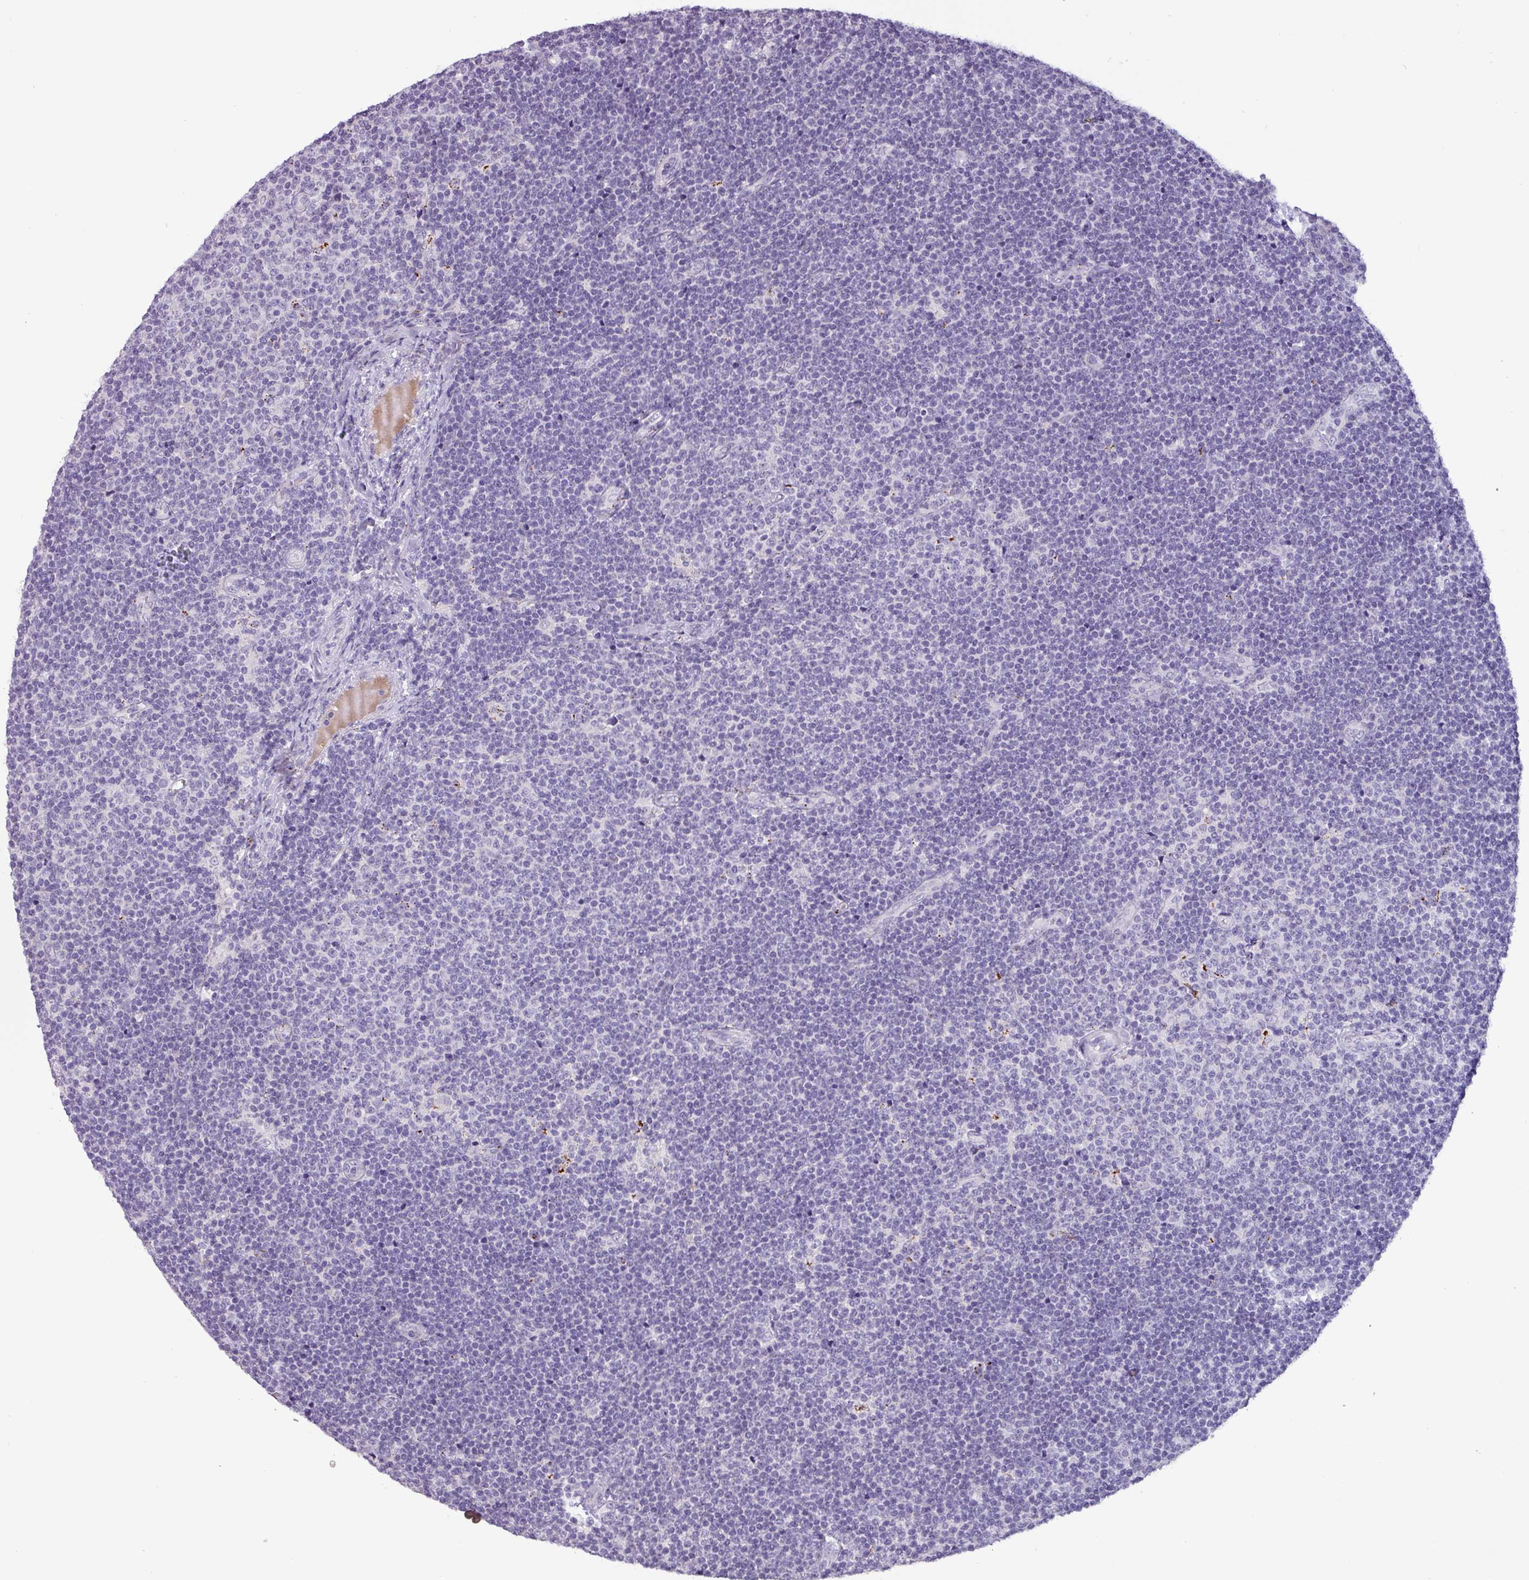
{"staining": {"intensity": "negative", "quantity": "none", "location": "none"}, "tissue": "lymphoma", "cell_type": "Tumor cells", "image_type": "cancer", "snomed": [{"axis": "morphology", "description": "Malignant lymphoma, non-Hodgkin's type, Low grade"}, {"axis": "topography", "description": "Lymph node"}], "caption": "An image of lymphoma stained for a protein demonstrates no brown staining in tumor cells. (DAB immunohistochemistry visualized using brightfield microscopy, high magnification).", "gene": "PLIN2", "patient": {"sex": "male", "age": 48}}